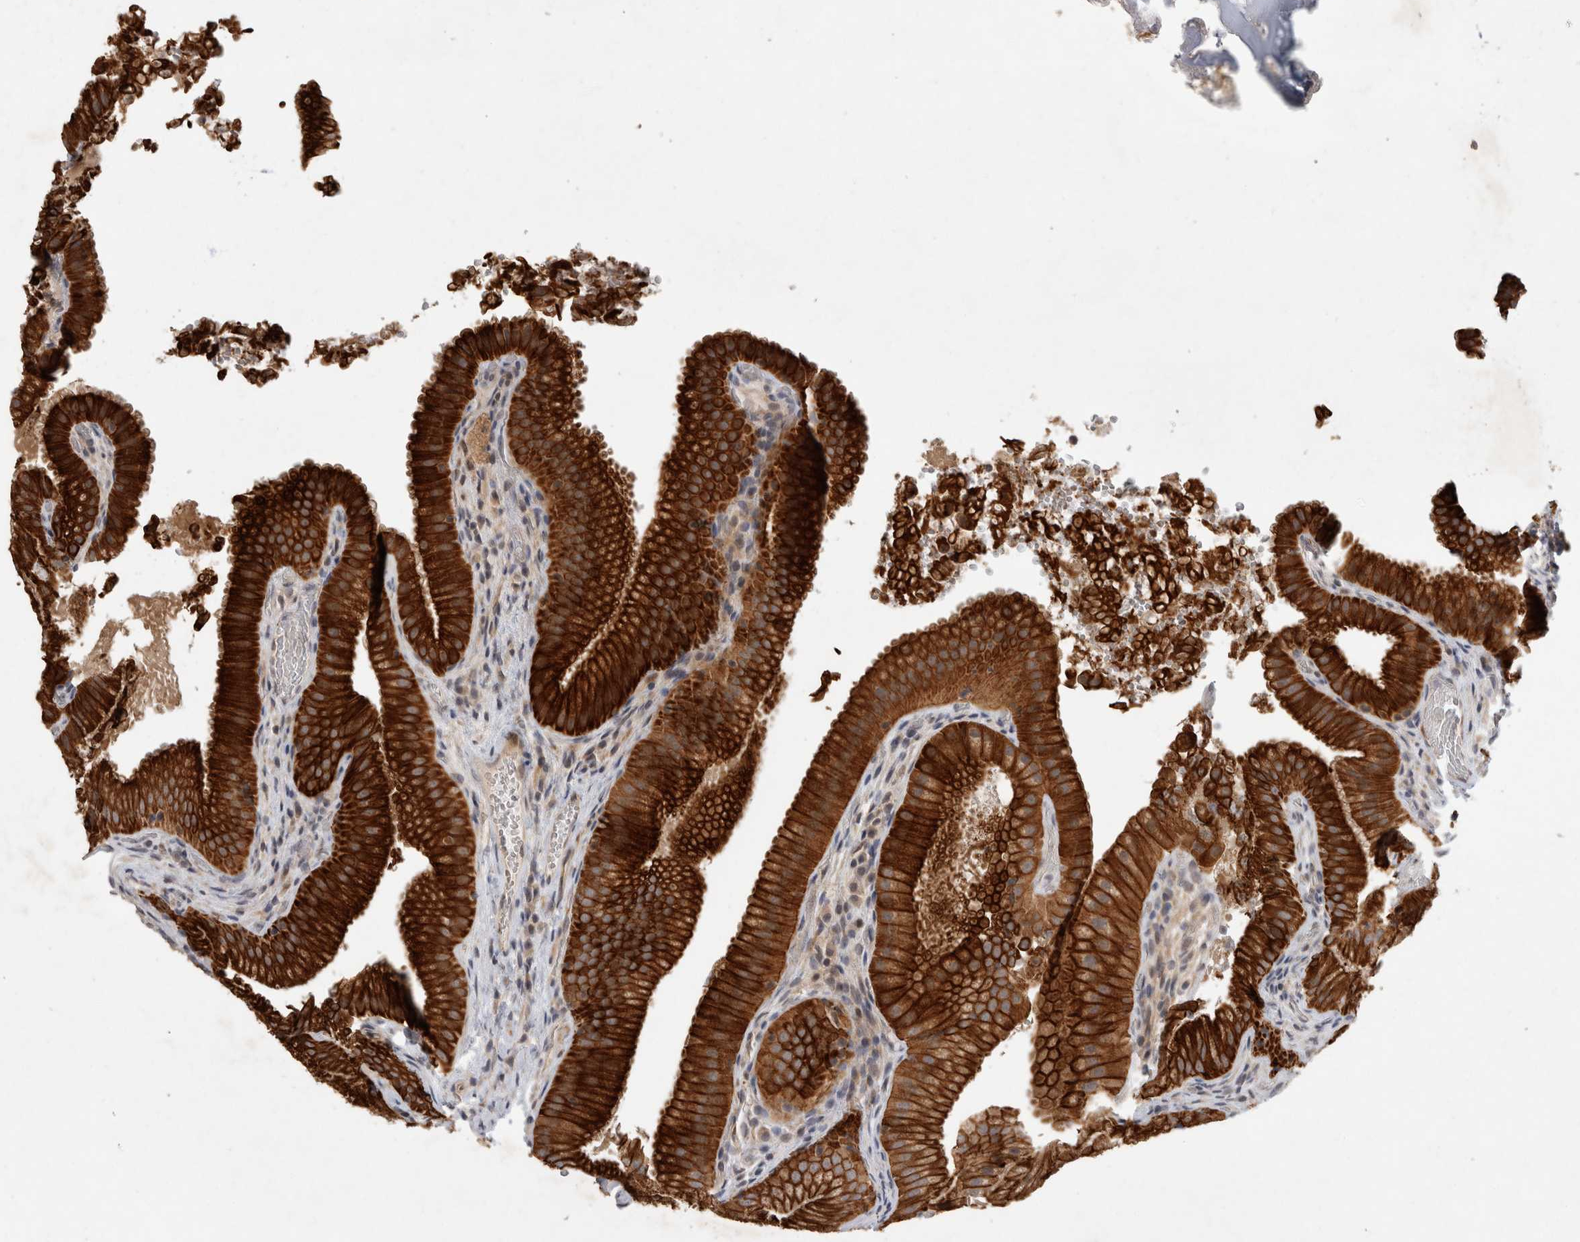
{"staining": {"intensity": "strong", "quantity": ">75%", "location": "cytoplasmic/membranous"}, "tissue": "gallbladder", "cell_type": "Glandular cells", "image_type": "normal", "snomed": [{"axis": "morphology", "description": "Normal tissue, NOS"}, {"axis": "topography", "description": "Gallbladder"}], "caption": "Protein expression analysis of normal human gallbladder reveals strong cytoplasmic/membranous staining in approximately >75% of glandular cells. Nuclei are stained in blue.", "gene": "CRISPLD1", "patient": {"sex": "female", "age": 30}}